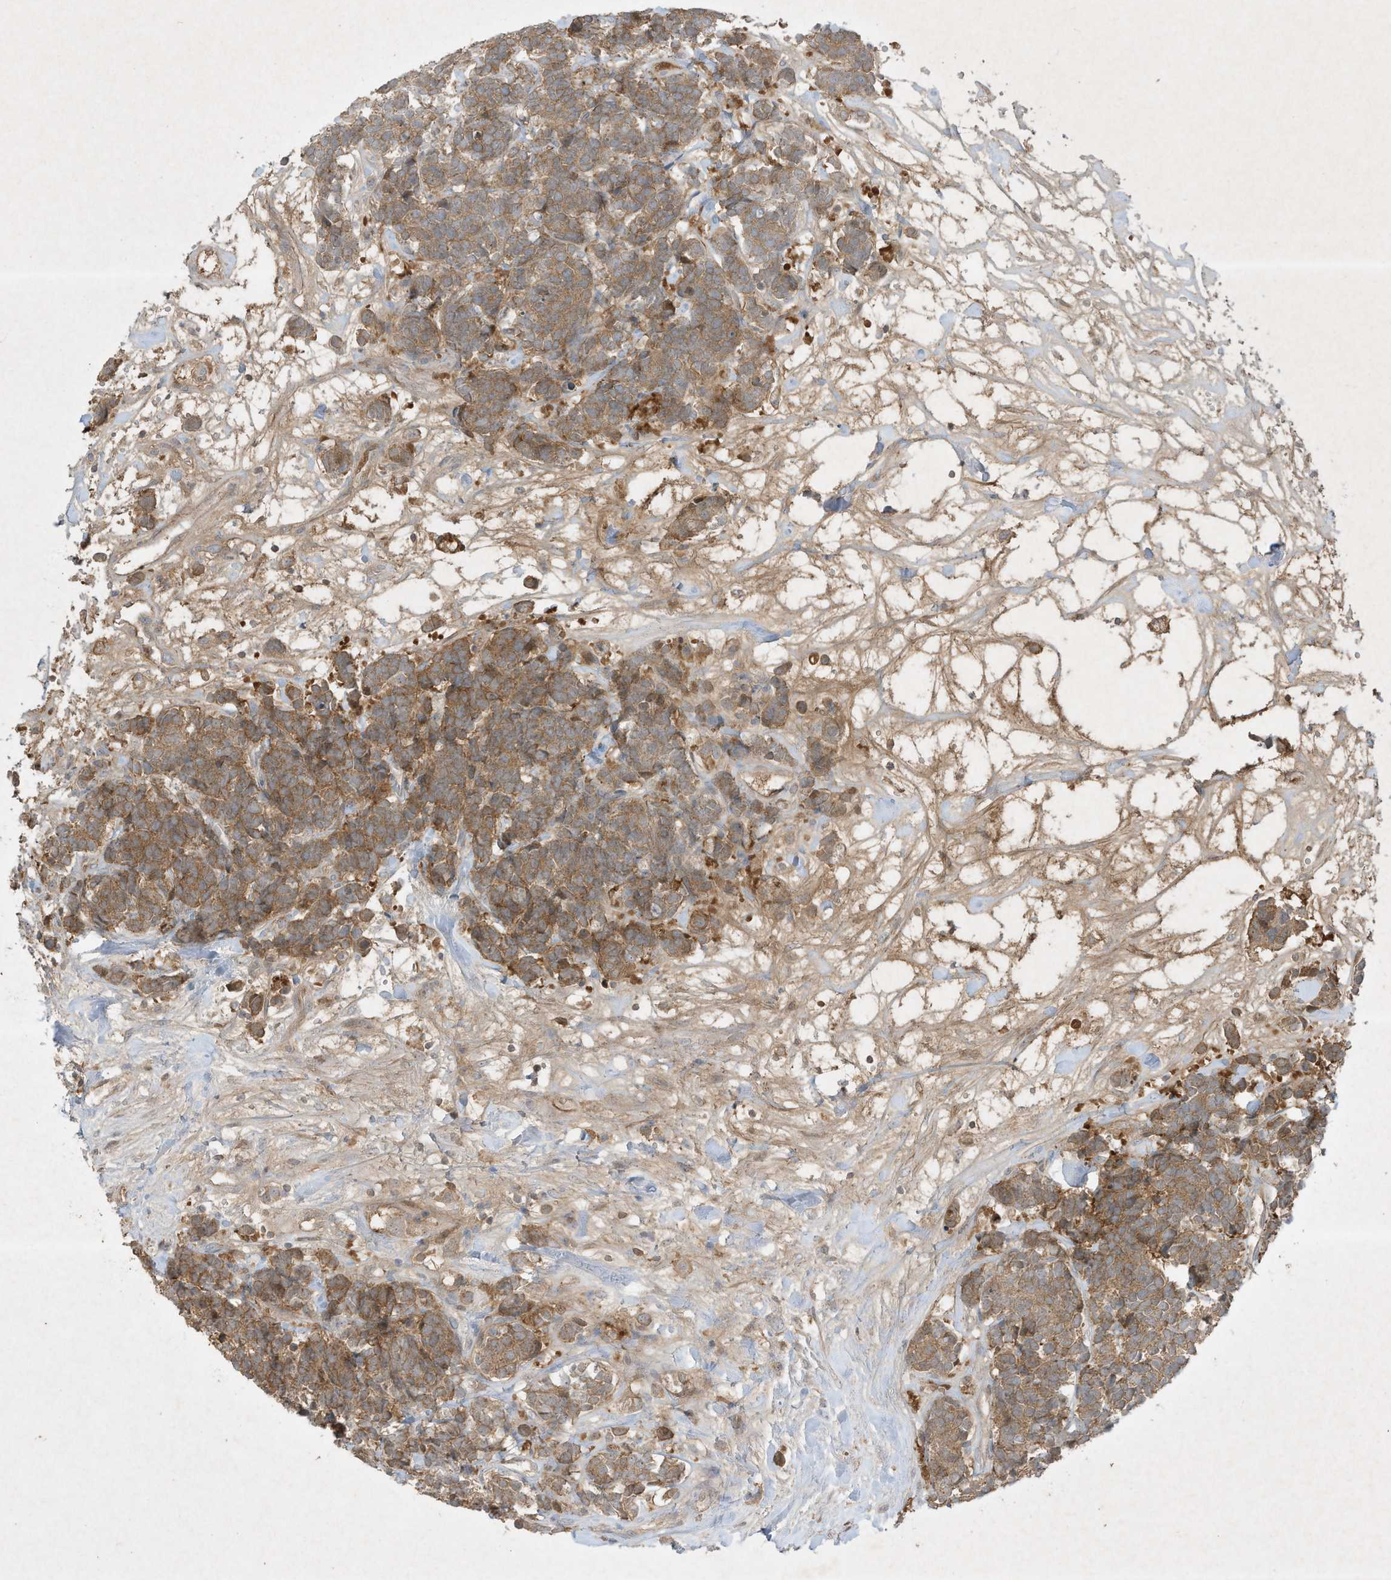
{"staining": {"intensity": "moderate", "quantity": ">75%", "location": "cytoplasmic/membranous"}, "tissue": "carcinoid", "cell_type": "Tumor cells", "image_type": "cancer", "snomed": [{"axis": "morphology", "description": "Carcinoma, NOS"}, {"axis": "morphology", "description": "Carcinoid, malignant, NOS"}, {"axis": "topography", "description": "Urinary bladder"}], "caption": "The micrograph reveals staining of carcinoma, revealing moderate cytoplasmic/membranous protein expression (brown color) within tumor cells. (IHC, brightfield microscopy, high magnification).", "gene": "FETUB", "patient": {"sex": "male", "age": 57}}